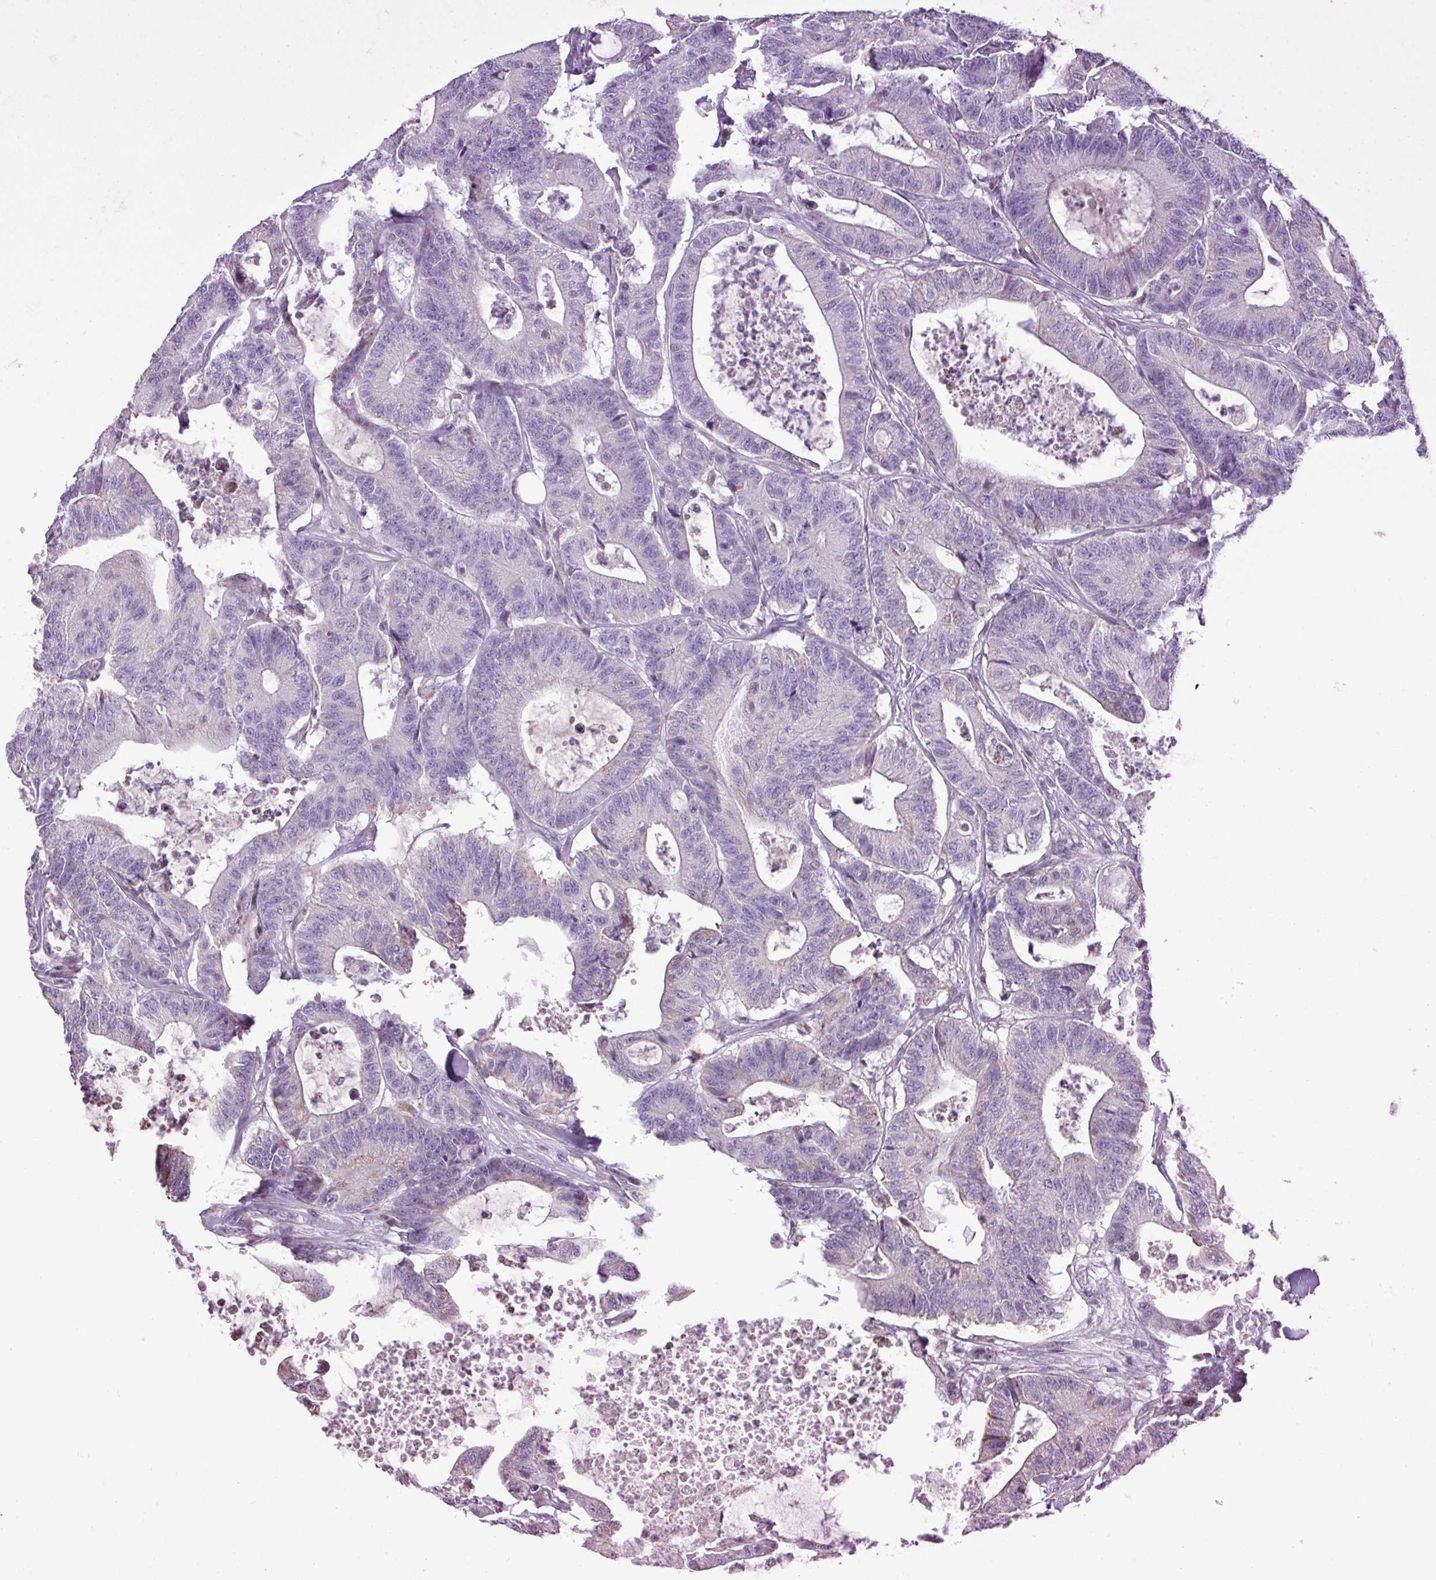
{"staining": {"intensity": "negative", "quantity": "none", "location": "none"}, "tissue": "colorectal cancer", "cell_type": "Tumor cells", "image_type": "cancer", "snomed": [{"axis": "morphology", "description": "Adenocarcinoma, NOS"}, {"axis": "topography", "description": "Colon"}], "caption": "Immunohistochemistry image of adenocarcinoma (colorectal) stained for a protein (brown), which reveals no expression in tumor cells.", "gene": "MT-ND4", "patient": {"sex": "female", "age": 84}}